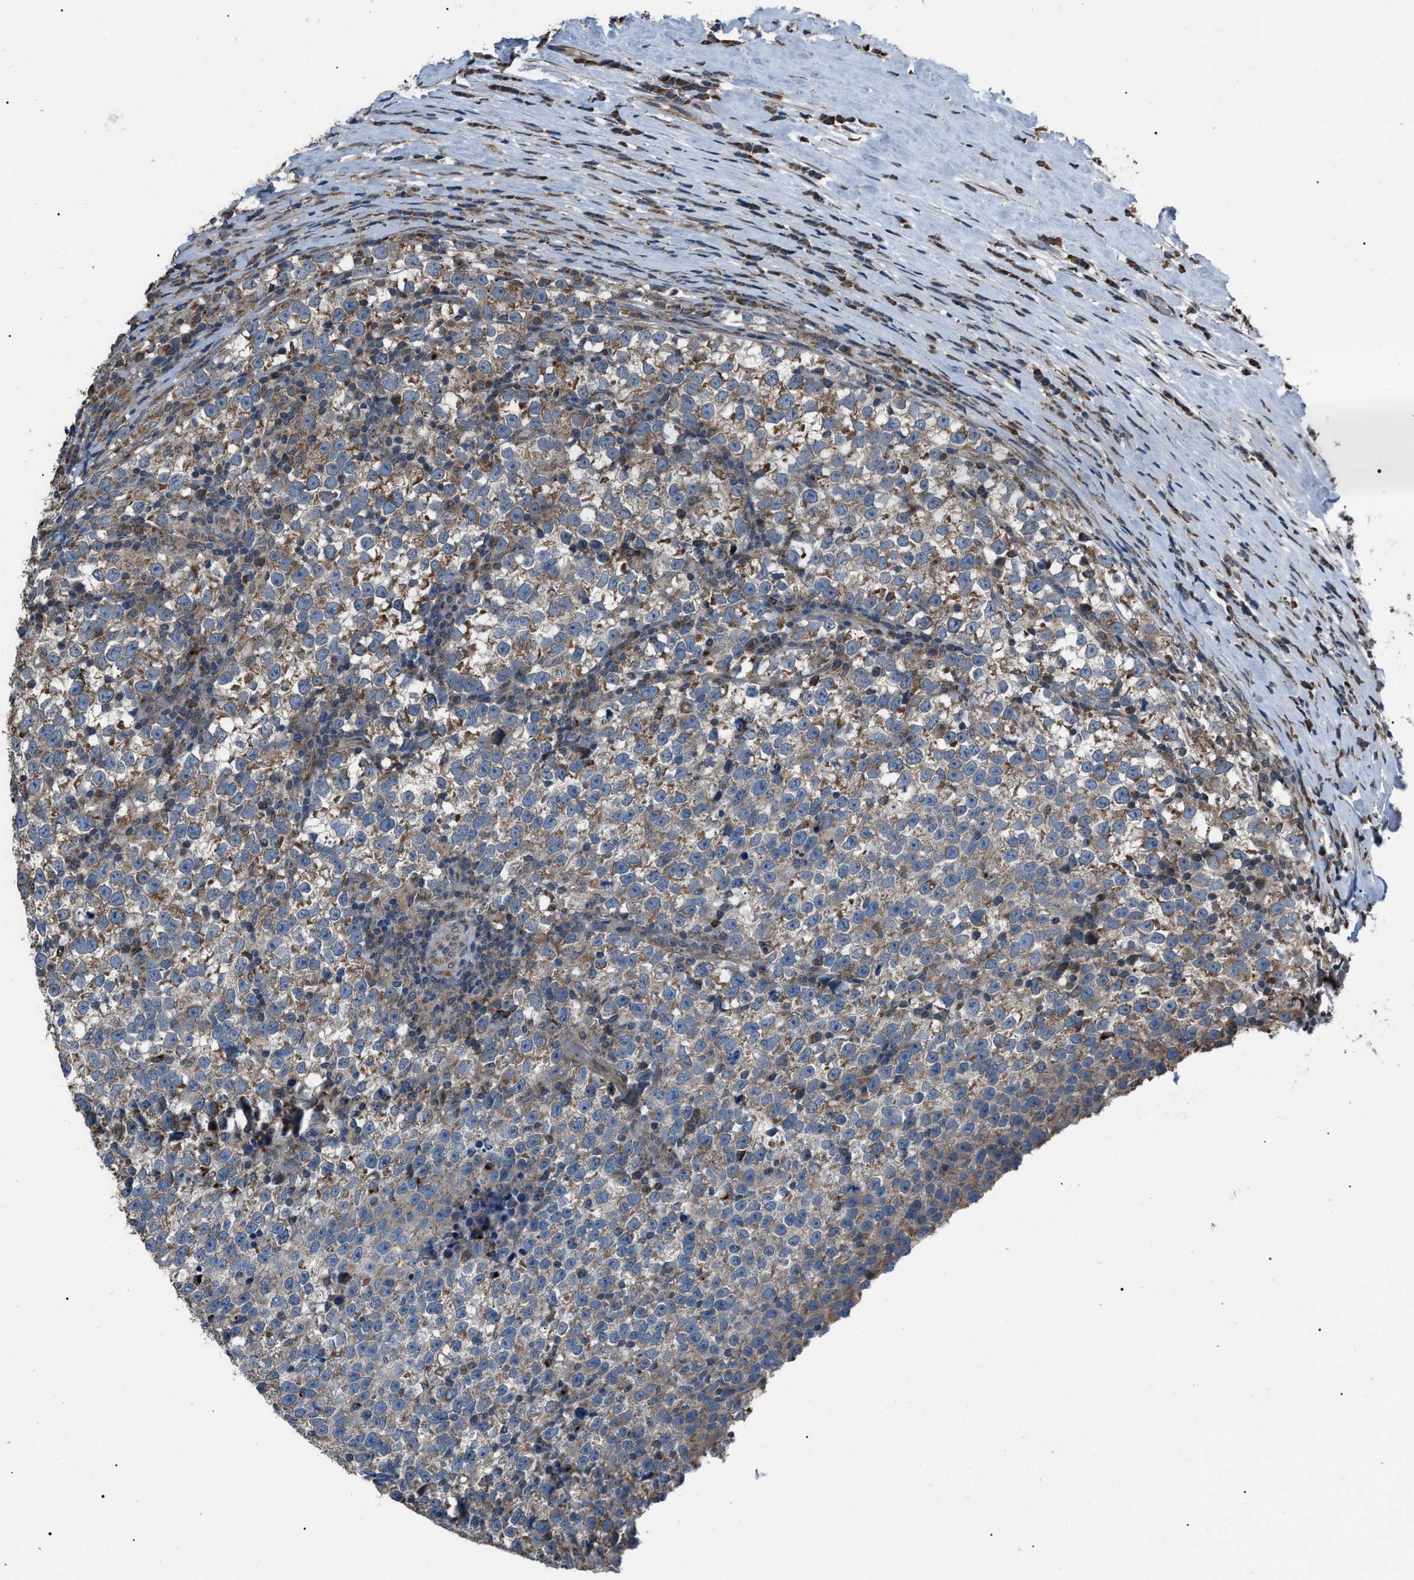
{"staining": {"intensity": "moderate", "quantity": "25%-75%", "location": "cytoplasmic/membranous"}, "tissue": "testis cancer", "cell_type": "Tumor cells", "image_type": "cancer", "snomed": [{"axis": "morphology", "description": "Normal tissue, NOS"}, {"axis": "morphology", "description": "Seminoma, NOS"}, {"axis": "topography", "description": "Testis"}], "caption": "Testis seminoma stained for a protein demonstrates moderate cytoplasmic/membranous positivity in tumor cells. (Stains: DAB (3,3'-diaminobenzidine) in brown, nuclei in blue, Microscopy: brightfield microscopy at high magnification).", "gene": "ZFAND2A", "patient": {"sex": "male", "age": 43}}